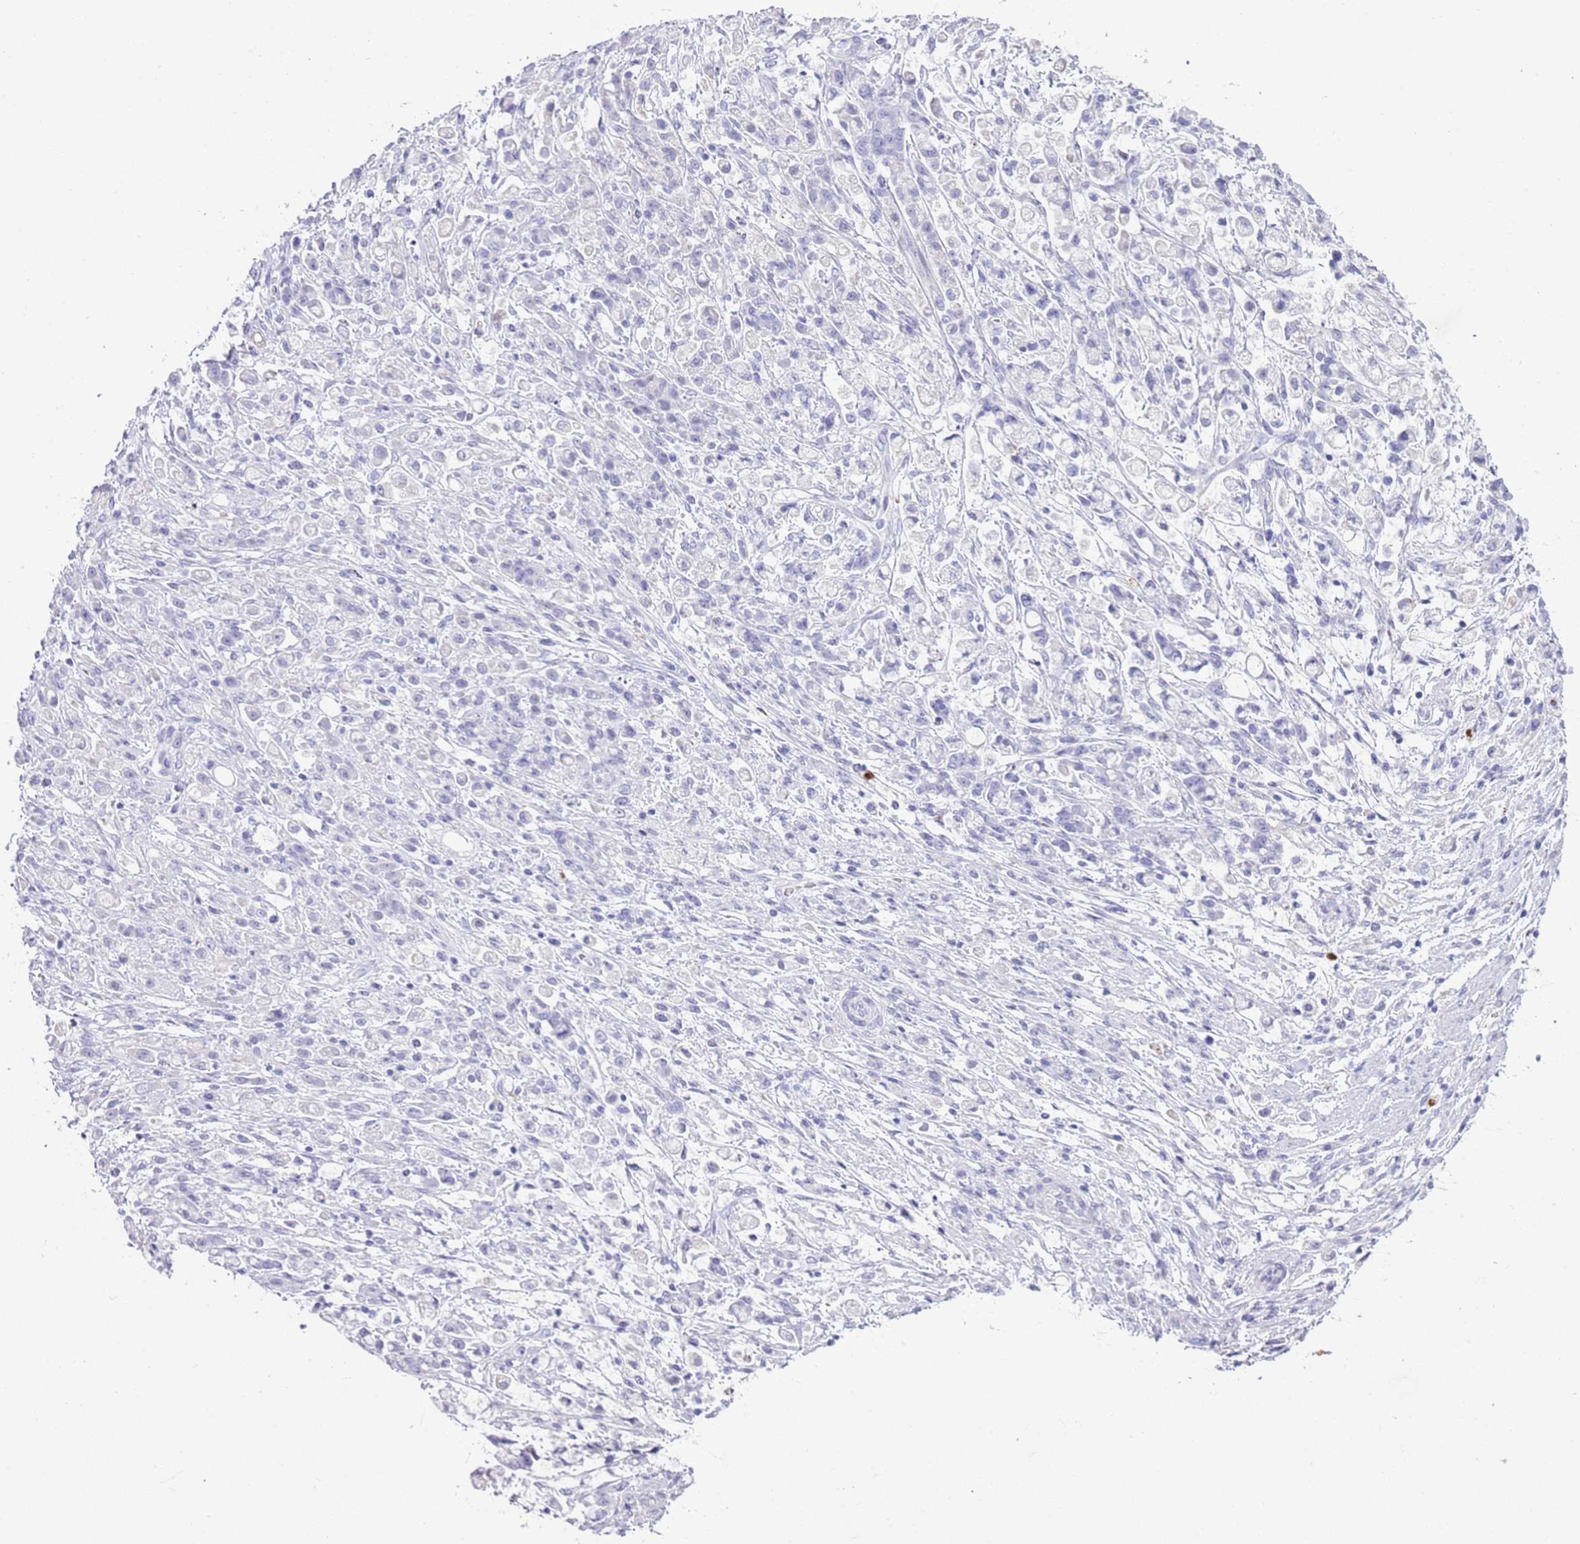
{"staining": {"intensity": "negative", "quantity": "none", "location": "none"}, "tissue": "stomach cancer", "cell_type": "Tumor cells", "image_type": "cancer", "snomed": [{"axis": "morphology", "description": "Adenocarcinoma, NOS"}, {"axis": "topography", "description": "Stomach"}], "caption": "Tumor cells are negative for brown protein staining in stomach cancer (adenocarcinoma). The staining is performed using DAB brown chromogen with nuclei counter-stained in using hematoxylin.", "gene": "ABHD17C", "patient": {"sex": "female", "age": 60}}